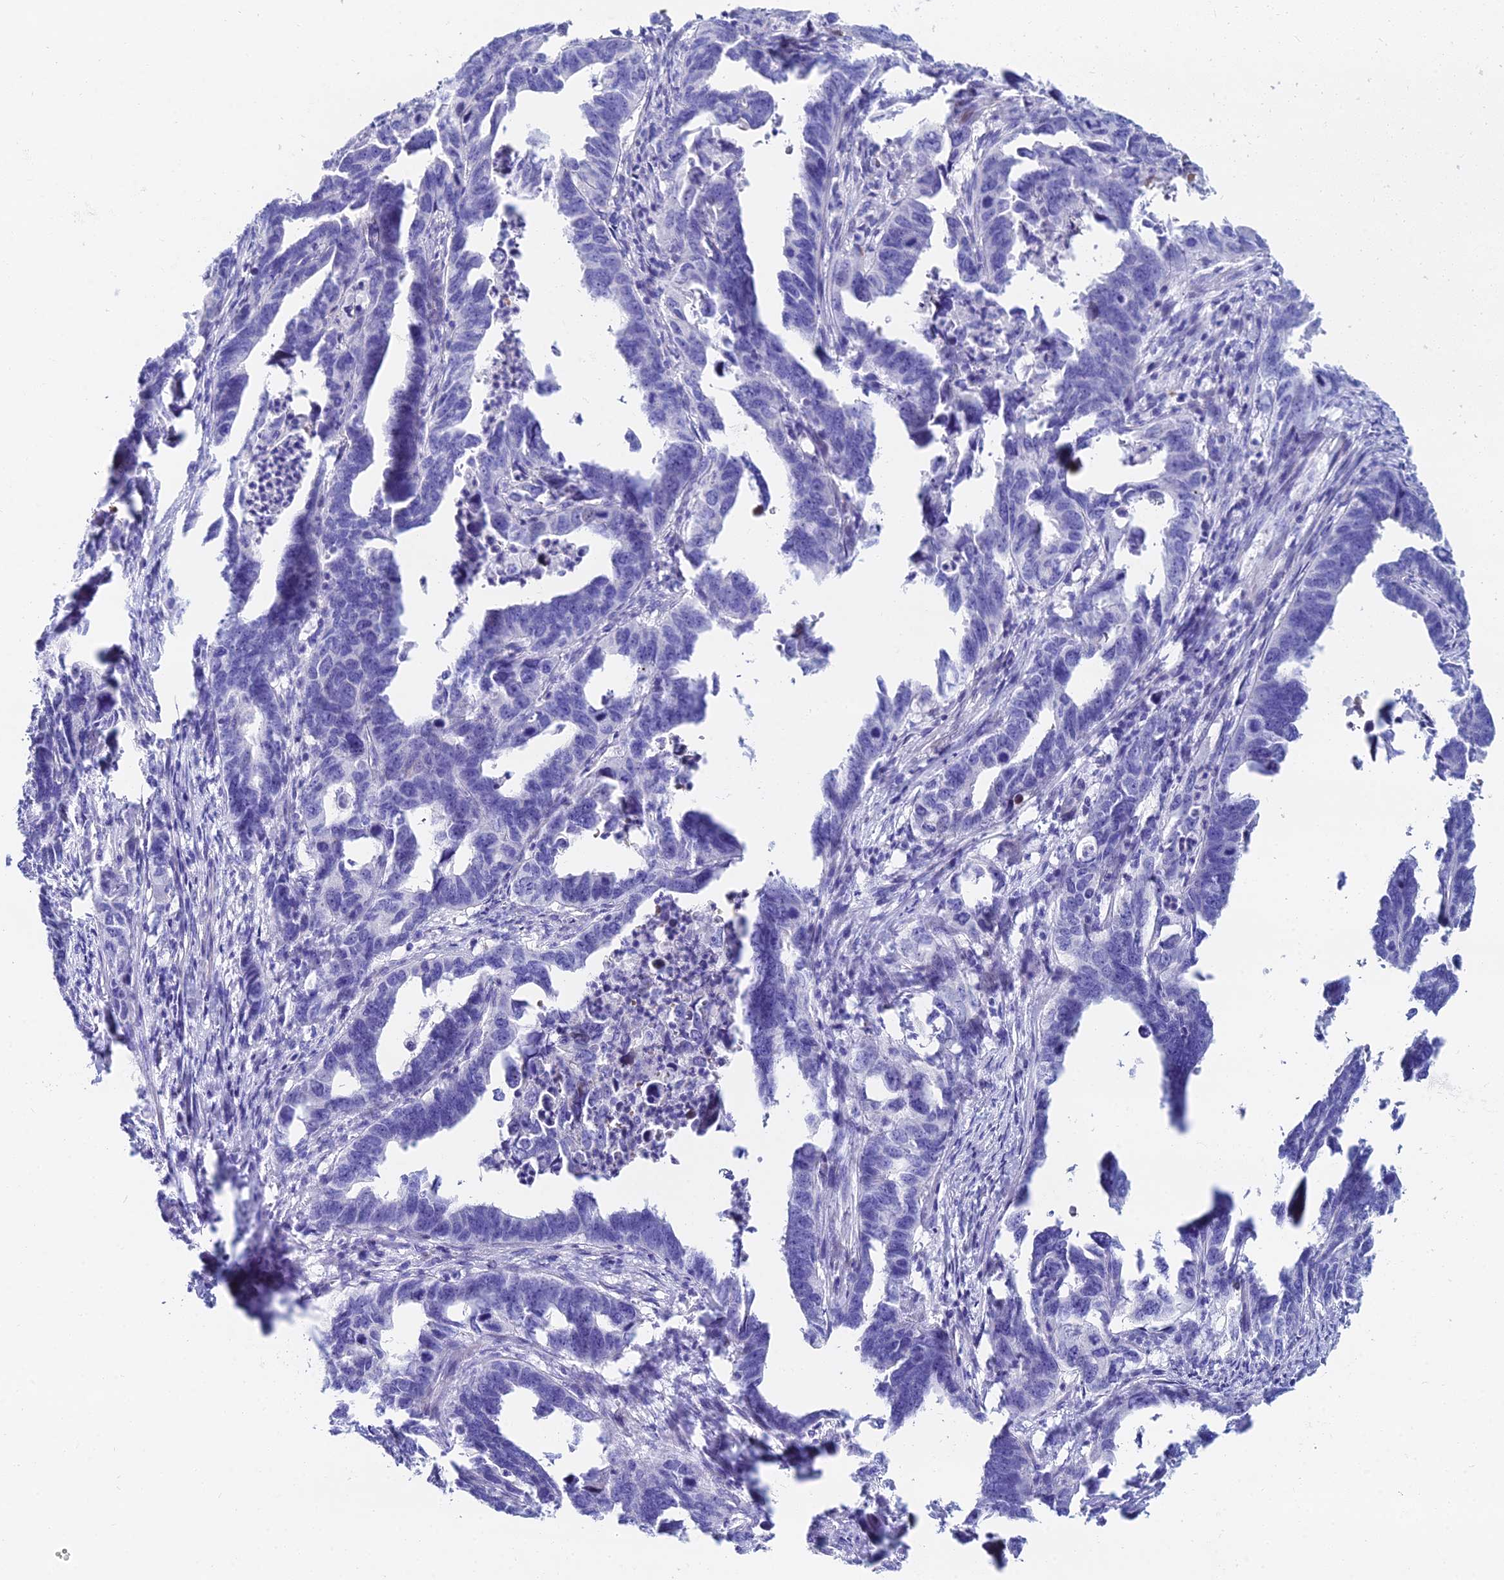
{"staining": {"intensity": "negative", "quantity": "none", "location": "none"}, "tissue": "endometrial cancer", "cell_type": "Tumor cells", "image_type": "cancer", "snomed": [{"axis": "morphology", "description": "Adenocarcinoma, NOS"}, {"axis": "topography", "description": "Endometrium"}], "caption": "Micrograph shows no protein expression in tumor cells of endometrial cancer (adenocarcinoma) tissue.", "gene": "HSPA1L", "patient": {"sex": "female", "age": 65}}